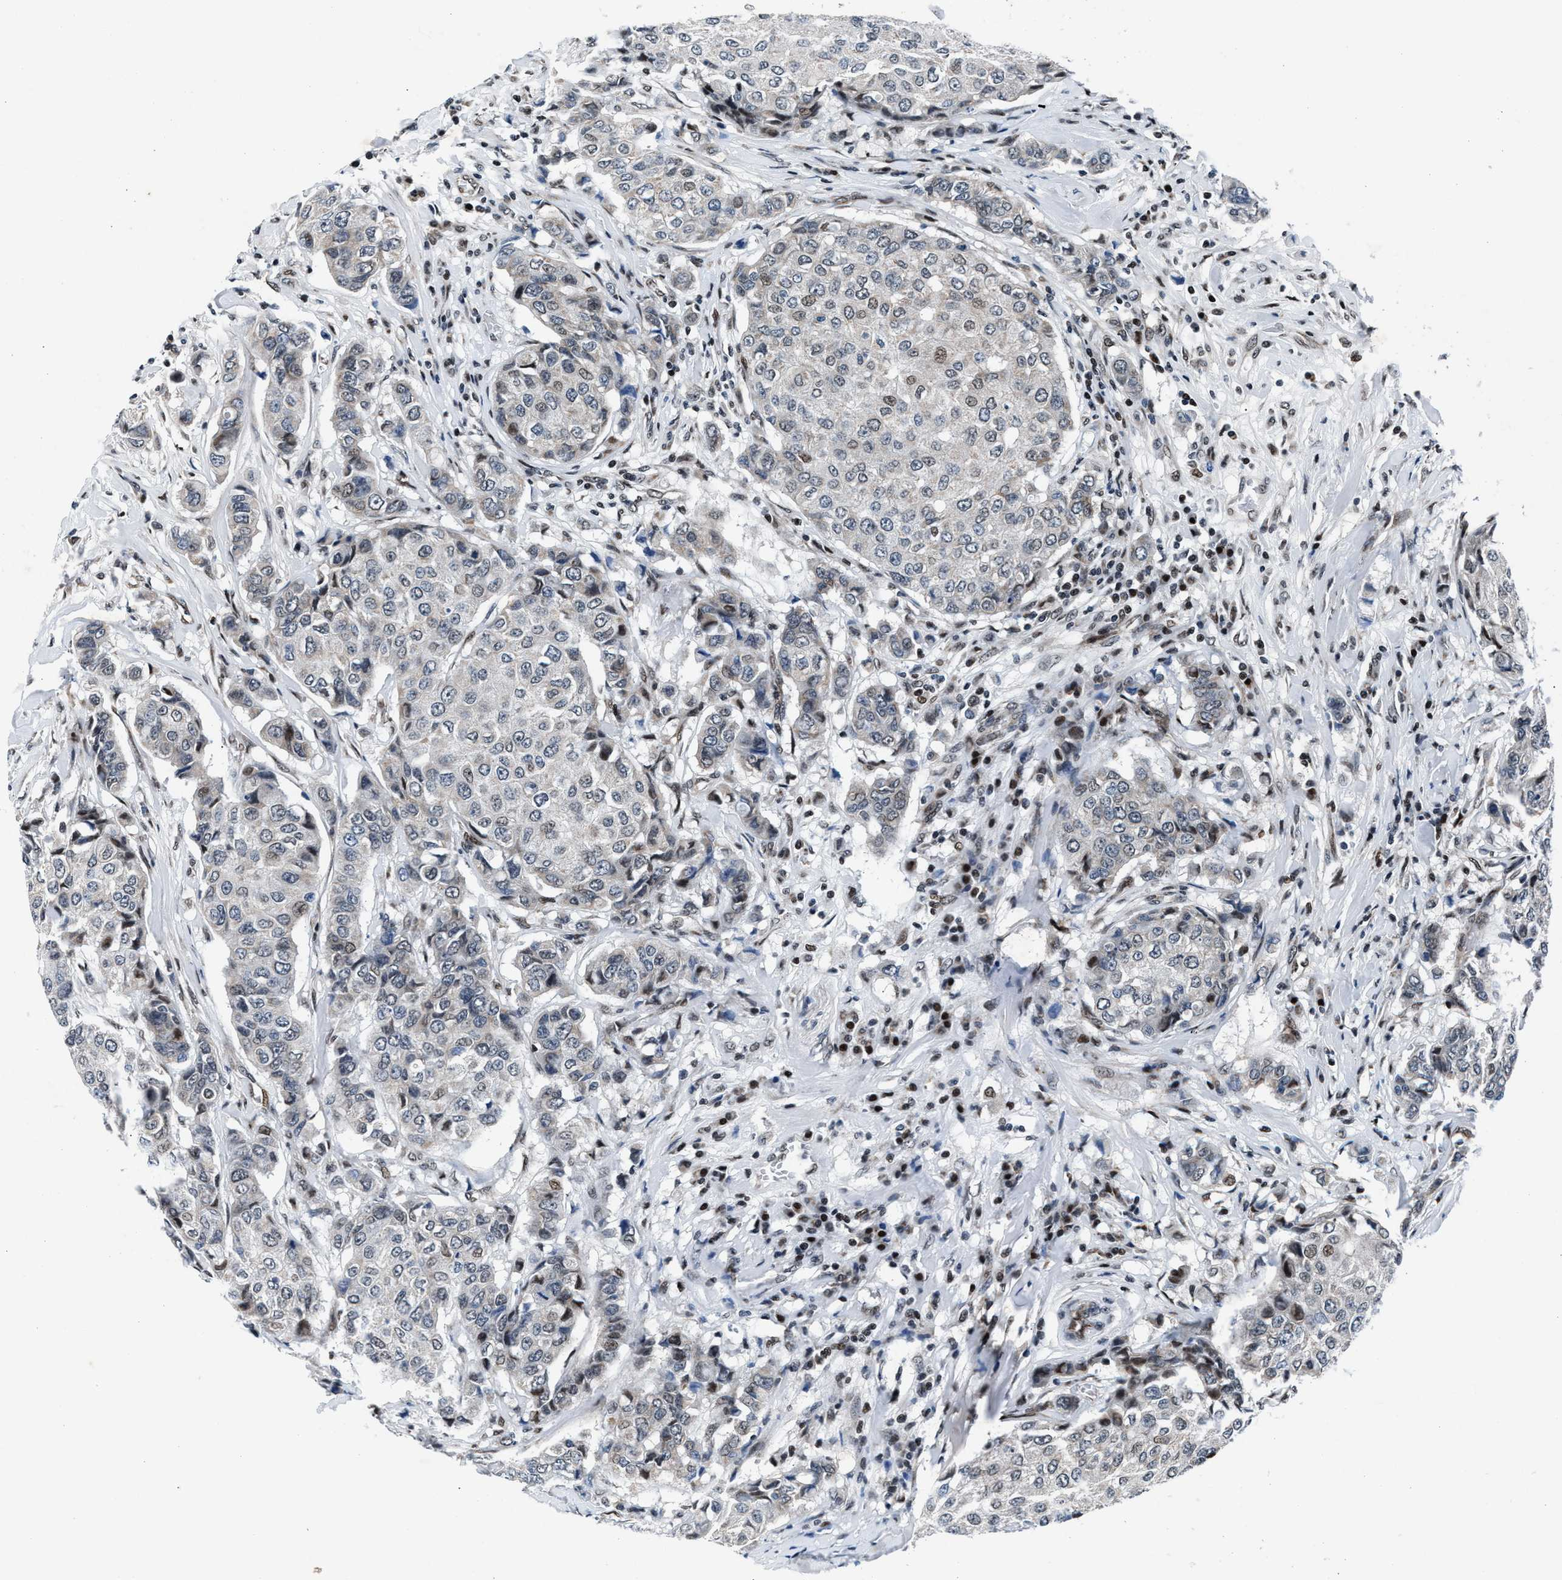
{"staining": {"intensity": "weak", "quantity": "<25%", "location": "nuclear"}, "tissue": "breast cancer", "cell_type": "Tumor cells", "image_type": "cancer", "snomed": [{"axis": "morphology", "description": "Duct carcinoma"}, {"axis": "topography", "description": "Breast"}], "caption": "Tumor cells are negative for brown protein staining in invasive ductal carcinoma (breast).", "gene": "PRRC2B", "patient": {"sex": "female", "age": 27}}